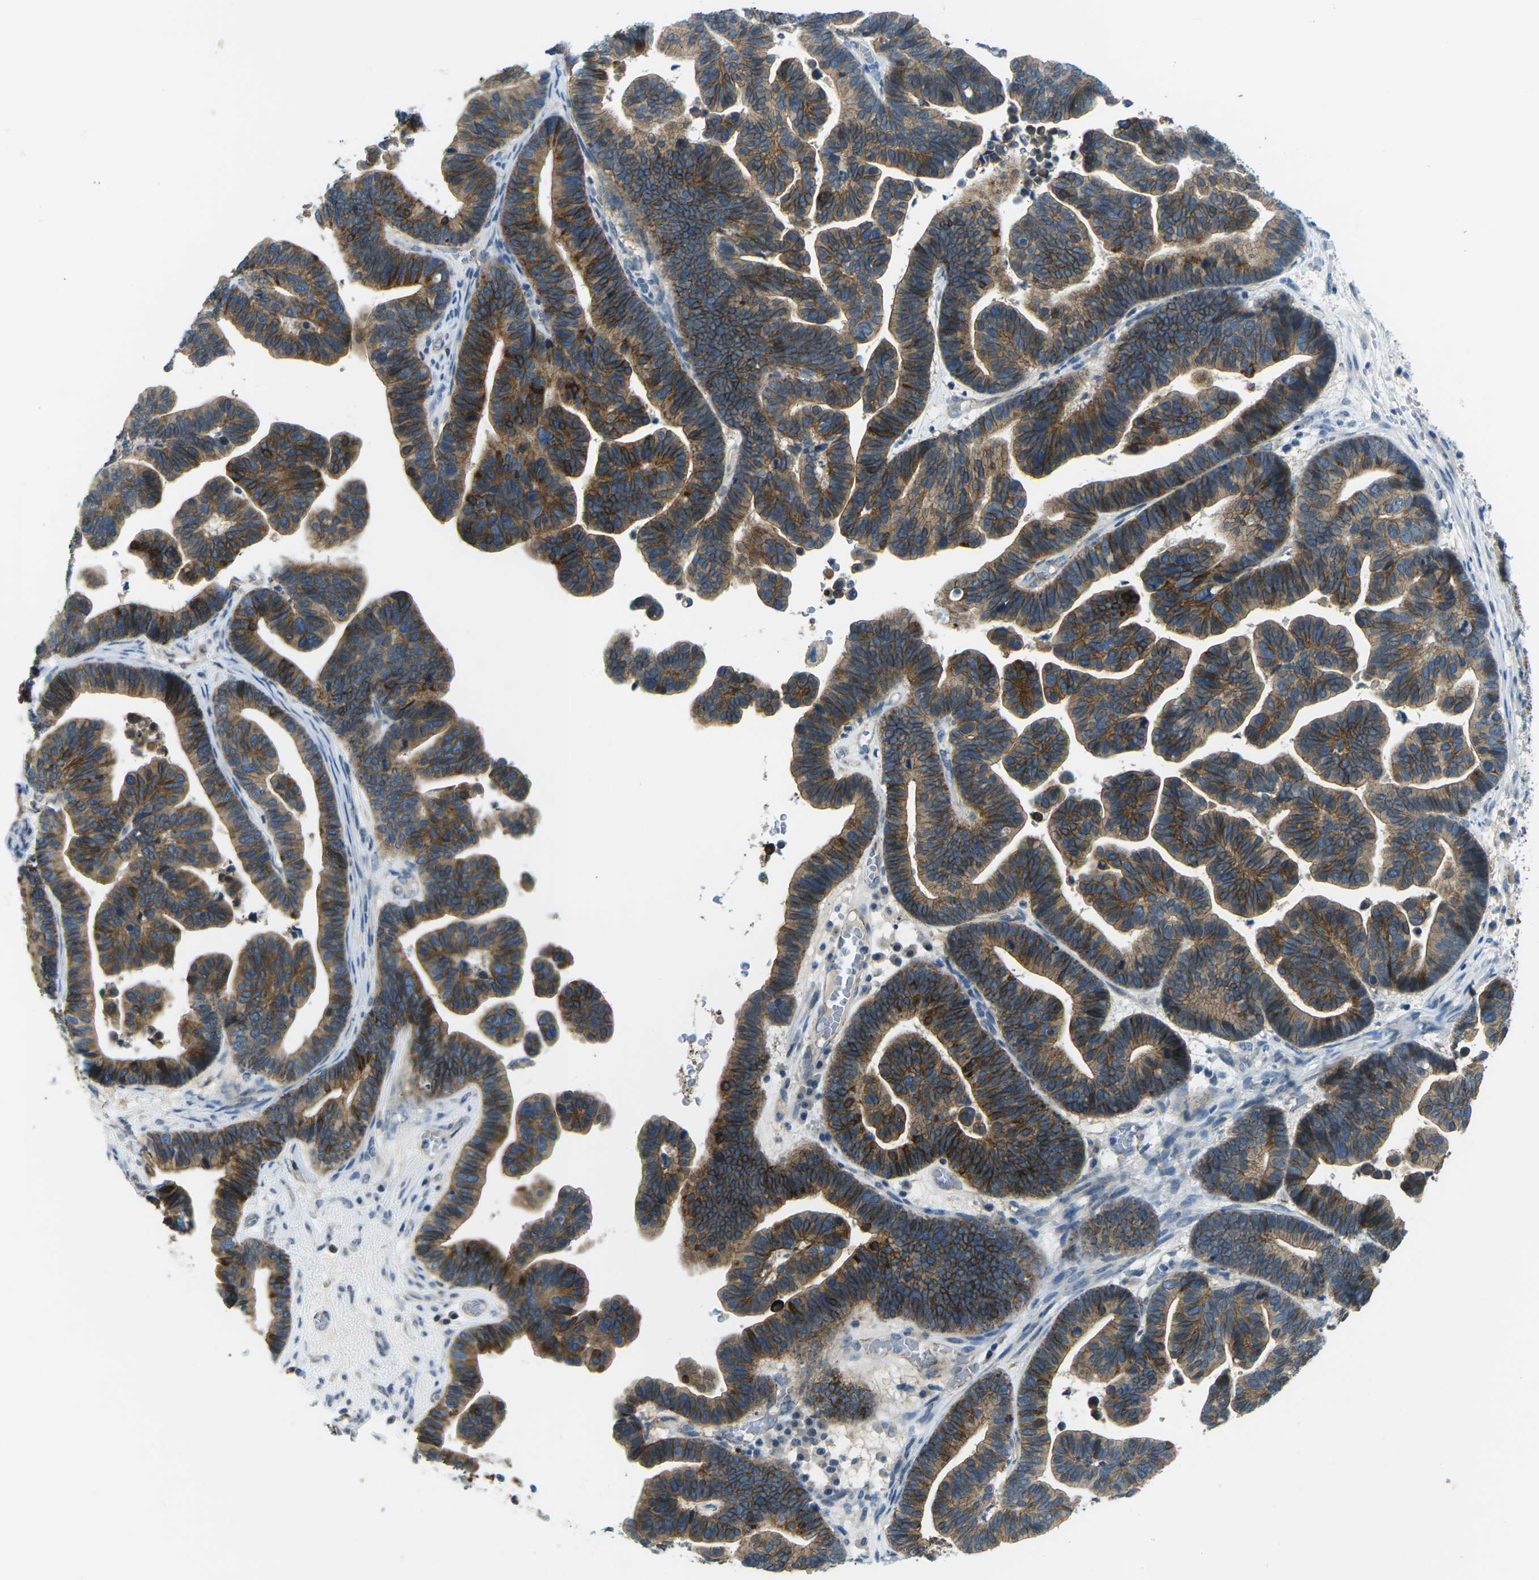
{"staining": {"intensity": "moderate", "quantity": ">75%", "location": "cytoplasmic/membranous"}, "tissue": "ovarian cancer", "cell_type": "Tumor cells", "image_type": "cancer", "snomed": [{"axis": "morphology", "description": "Cystadenocarcinoma, serous, NOS"}, {"axis": "topography", "description": "Ovary"}], "caption": "Protein staining displays moderate cytoplasmic/membranous staining in about >75% of tumor cells in serous cystadenocarcinoma (ovarian). (brown staining indicates protein expression, while blue staining denotes nuclei).", "gene": "CTNND1", "patient": {"sex": "female", "age": 56}}